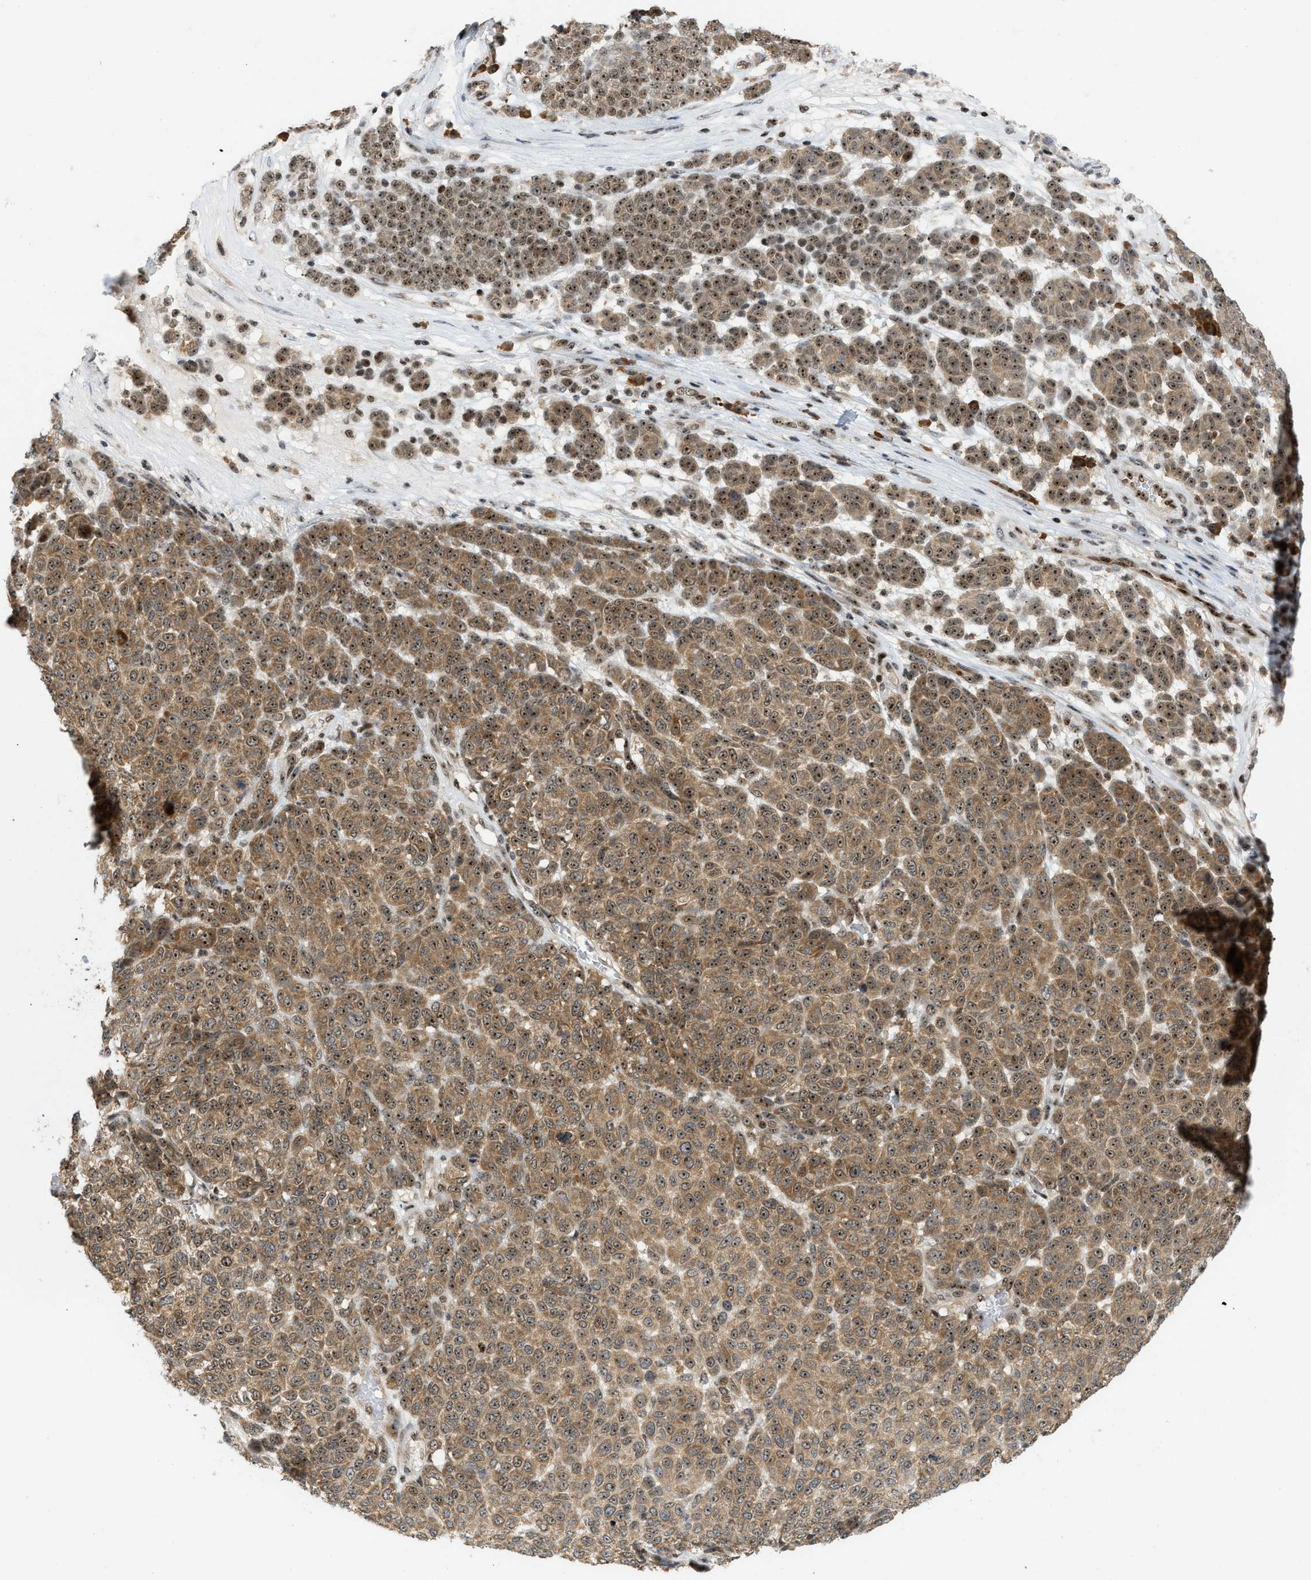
{"staining": {"intensity": "strong", "quantity": ">75%", "location": "cytoplasmic/membranous,nuclear"}, "tissue": "melanoma", "cell_type": "Tumor cells", "image_type": "cancer", "snomed": [{"axis": "morphology", "description": "Malignant melanoma, NOS"}, {"axis": "topography", "description": "Skin"}], "caption": "Immunohistochemistry of melanoma displays high levels of strong cytoplasmic/membranous and nuclear positivity in approximately >75% of tumor cells.", "gene": "ZNF22", "patient": {"sex": "male", "age": 59}}